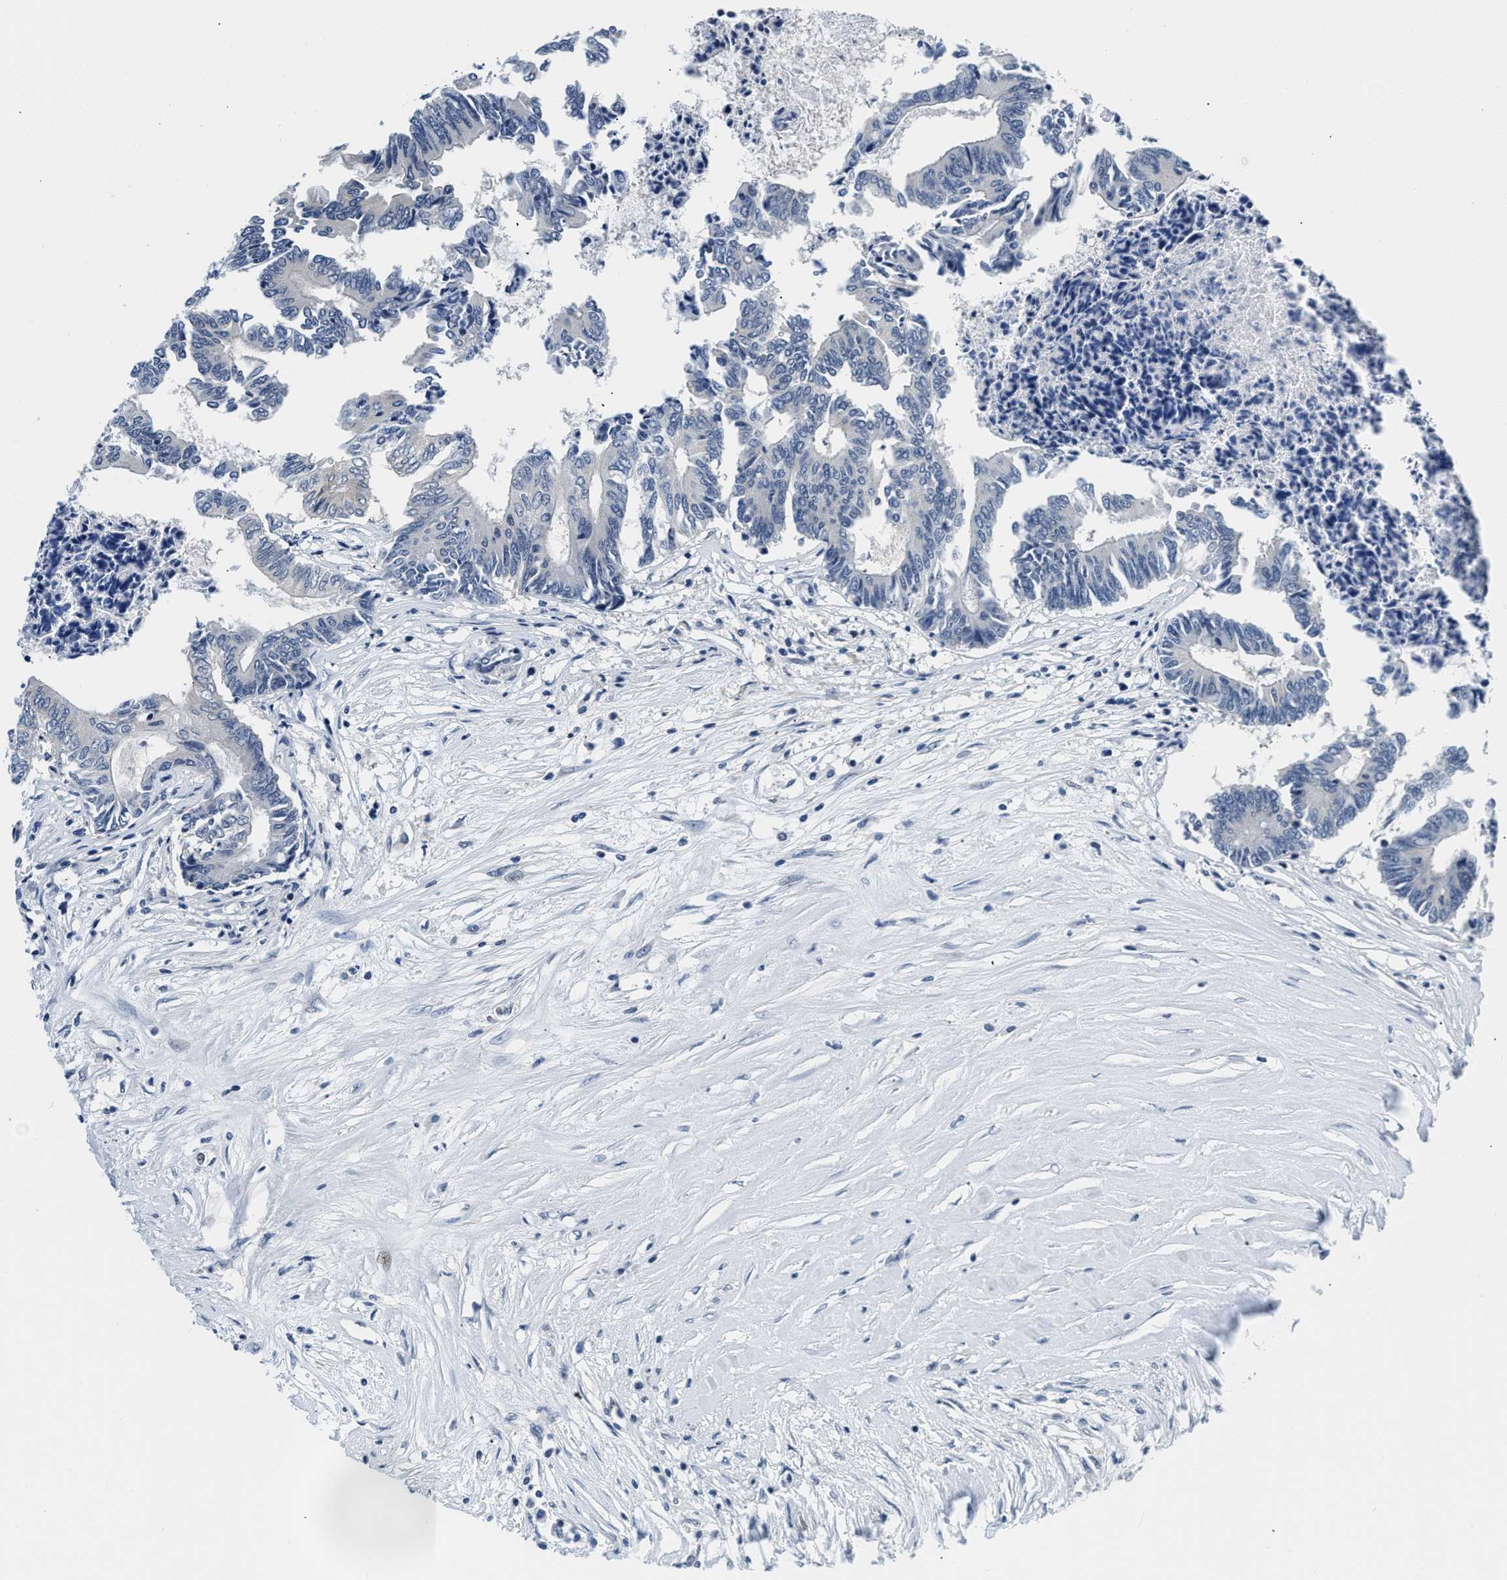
{"staining": {"intensity": "negative", "quantity": "none", "location": "none"}, "tissue": "colorectal cancer", "cell_type": "Tumor cells", "image_type": "cancer", "snomed": [{"axis": "morphology", "description": "Adenocarcinoma, NOS"}, {"axis": "topography", "description": "Rectum"}], "caption": "Tumor cells show no significant protein staining in colorectal adenocarcinoma.", "gene": "SMAD4", "patient": {"sex": "male", "age": 63}}